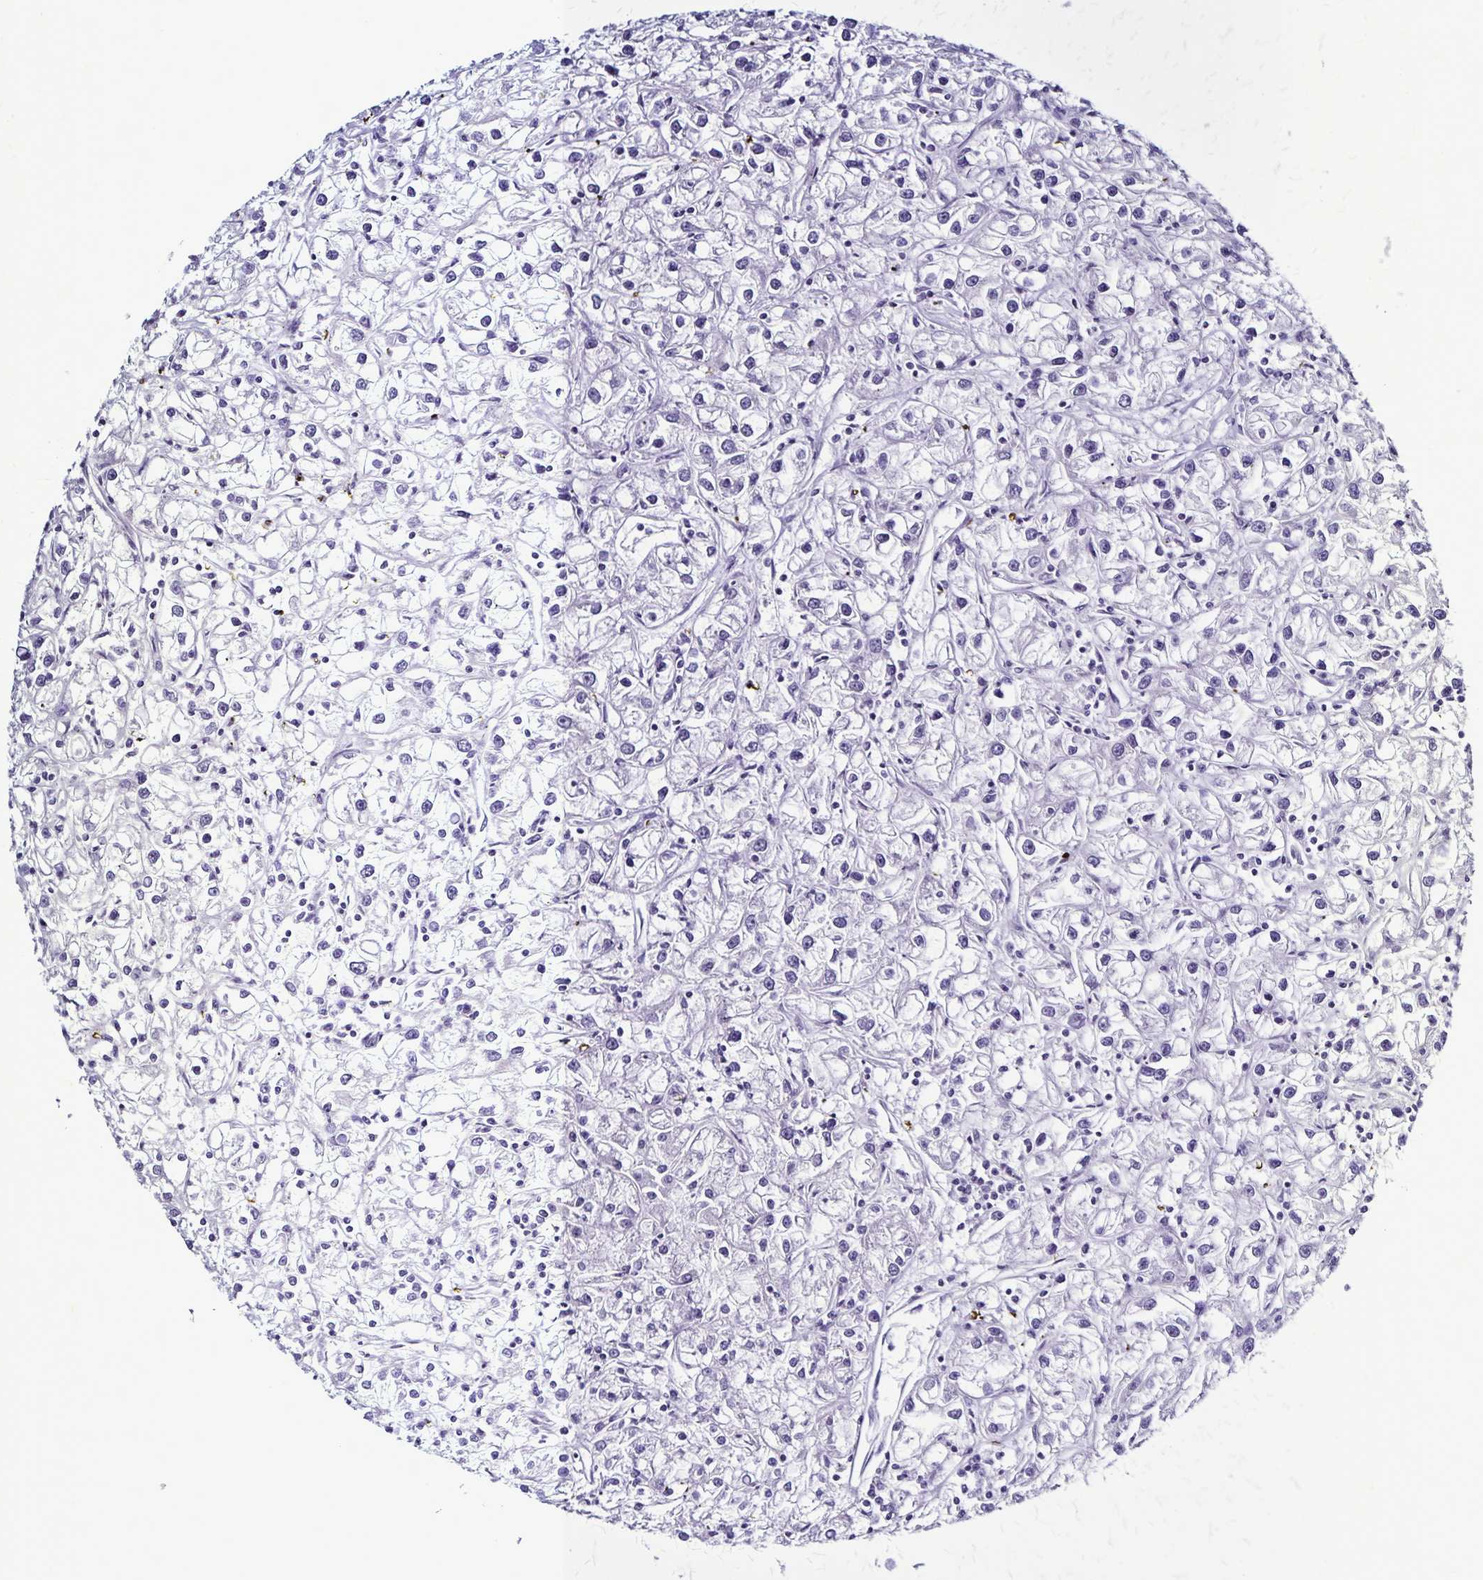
{"staining": {"intensity": "negative", "quantity": "none", "location": "none"}, "tissue": "renal cancer", "cell_type": "Tumor cells", "image_type": "cancer", "snomed": [{"axis": "morphology", "description": "Adenocarcinoma, NOS"}, {"axis": "topography", "description": "Kidney"}], "caption": "Human adenocarcinoma (renal) stained for a protein using immunohistochemistry (IHC) shows no staining in tumor cells.", "gene": "PLXNA4", "patient": {"sex": "female", "age": 59}}